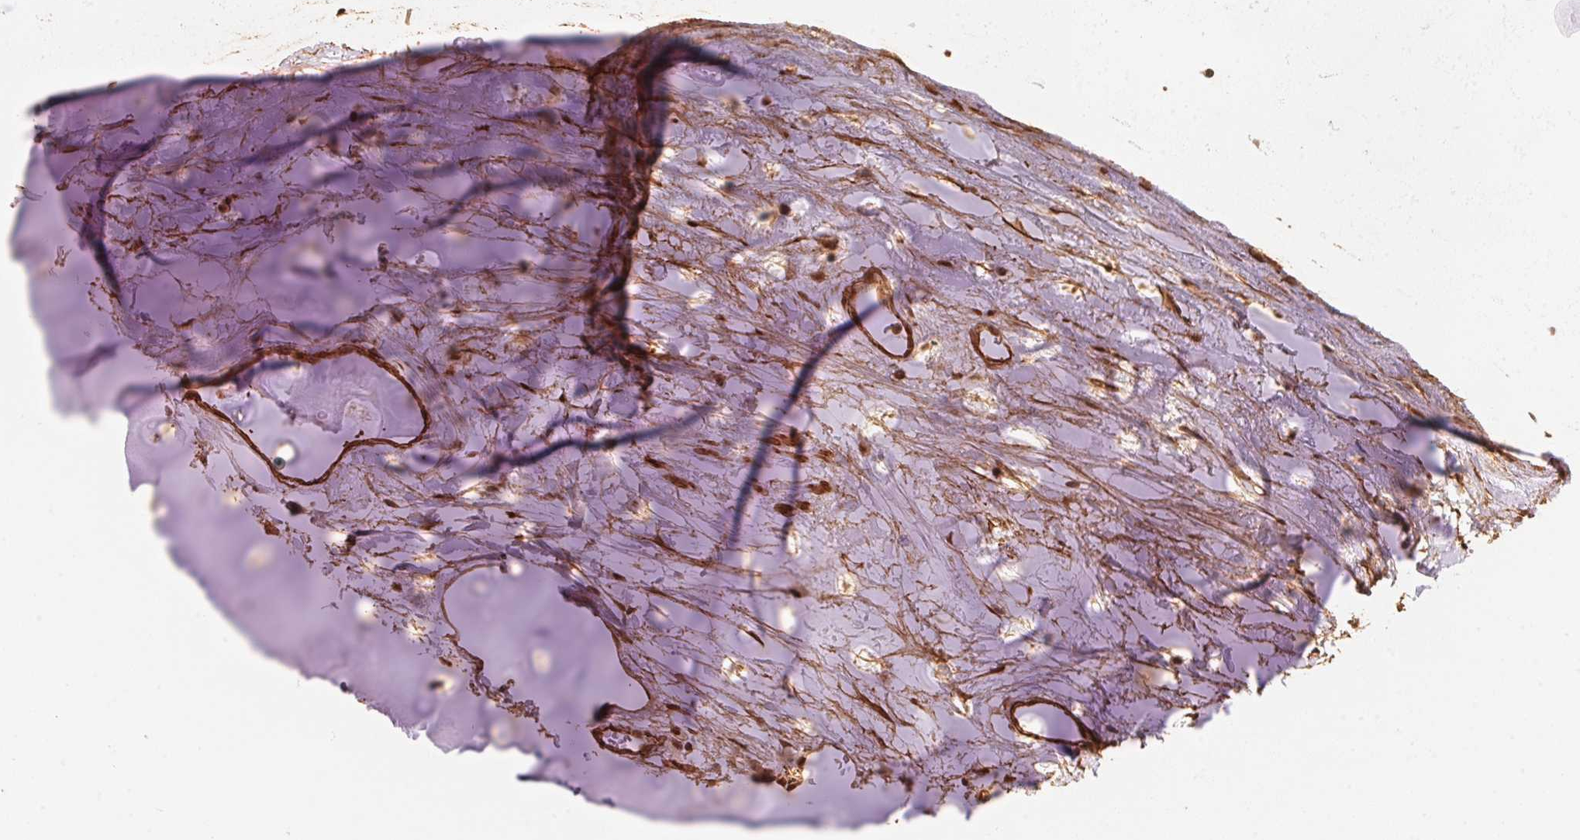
{"staining": {"intensity": "negative", "quantity": "none", "location": "none"}, "tissue": "adipose tissue", "cell_type": "Adipocytes", "image_type": "normal", "snomed": [{"axis": "morphology", "description": "Normal tissue, NOS"}, {"axis": "topography", "description": "Cartilage tissue"}, {"axis": "topography", "description": "Bronchus"}], "caption": "Immunohistochemistry (IHC) histopathology image of benign adipose tissue: adipose tissue stained with DAB exhibits no significant protein expression in adipocytes.", "gene": "TNIP2", "patient": {"sex": "male", "age": 58}}